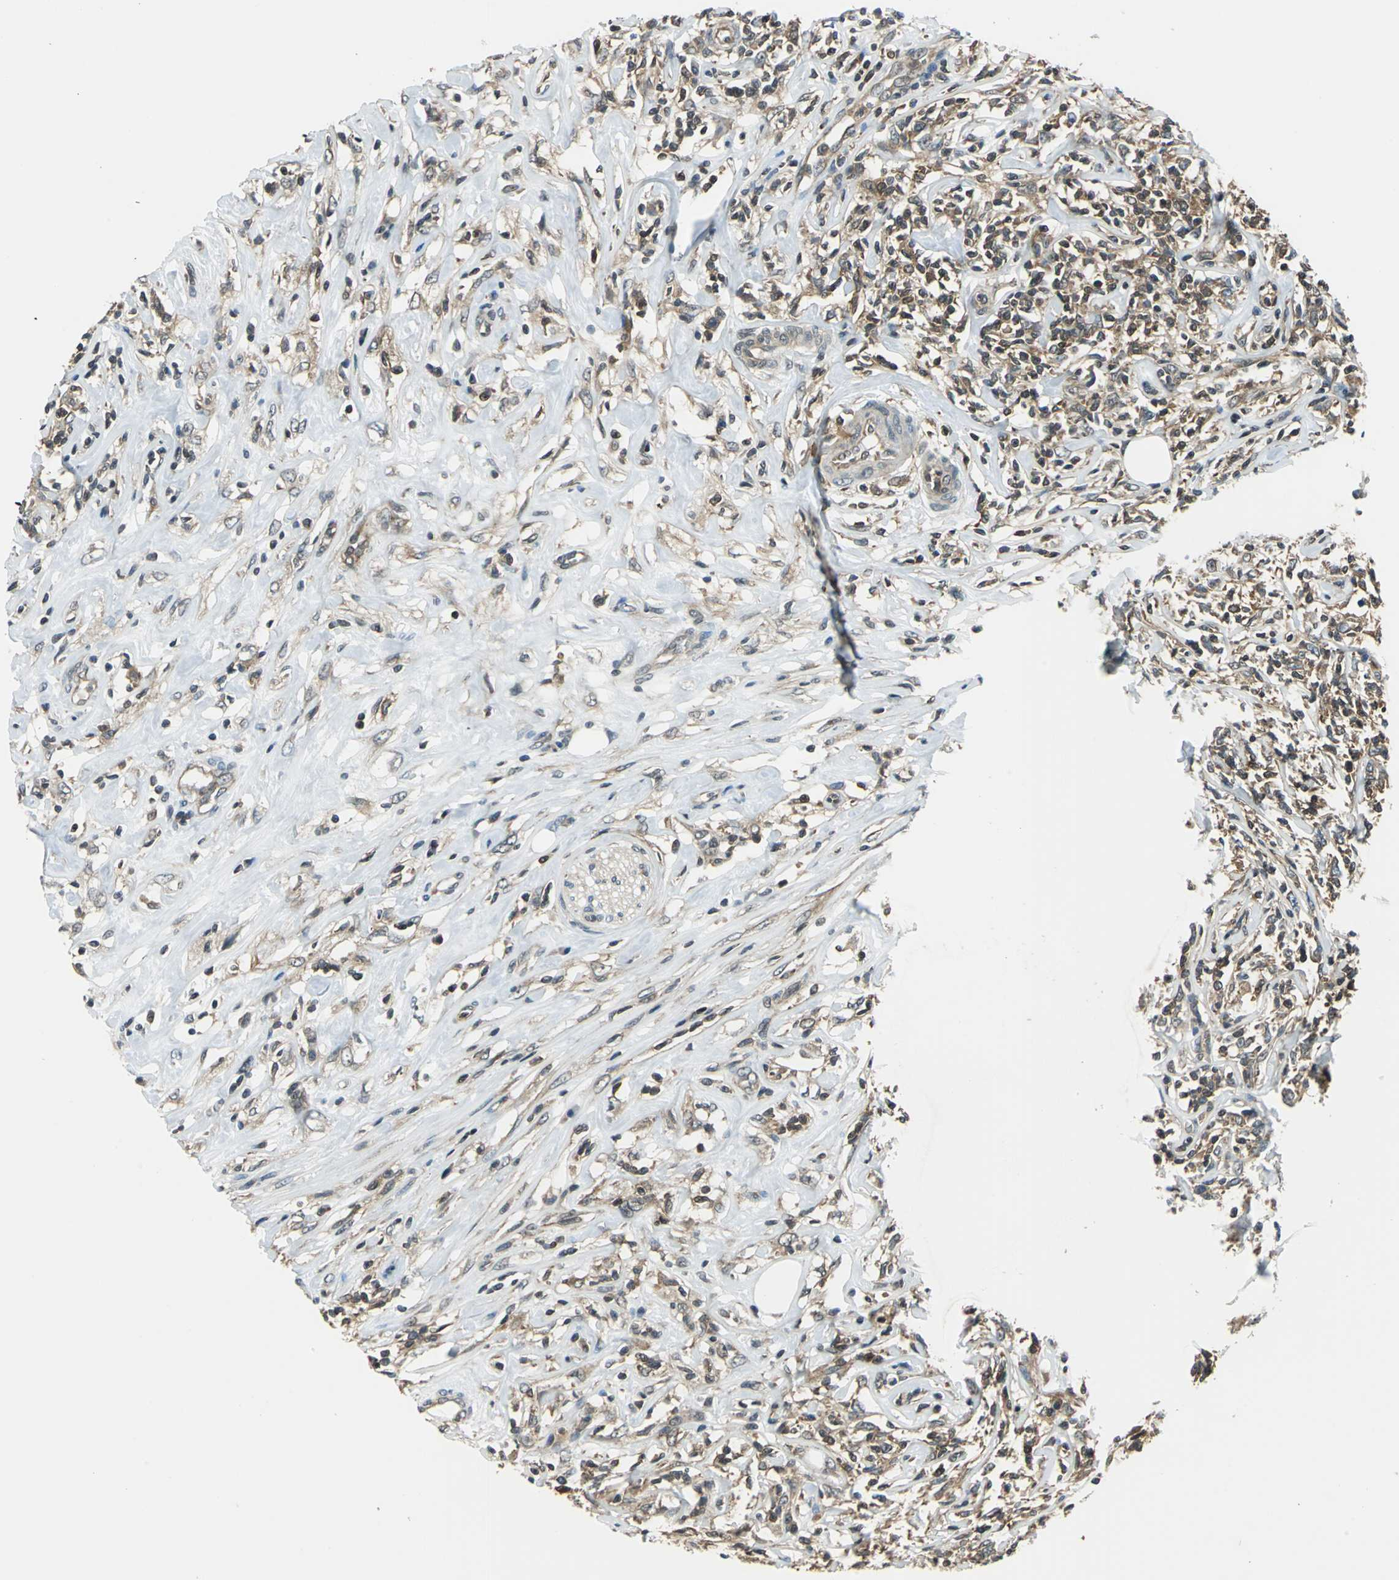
{"staining": {"intensity": "moderate", "quantity": ">75%", "location": "cytoplasmic/membranous"}, "tissue": "lymphoma", "cell_type": "Tumor cells", "image_type": "cancer", "snomed": [{"axis": "morphology", "description": "Malignant lymphoma, non-Hodgkin's type, High grade"}, {"axis": "topography", "description": "Lymph node"}], "caption": "High-grade malignant lymphoma, non-Hodgkin's type tissue exhibits moderate cytoplasmic/membranous expression in approximately >75% of tumor cells Nuclei are stained in blue.", "gene": "ARPC3", "patient": {"sex": "female", "age": 84}}